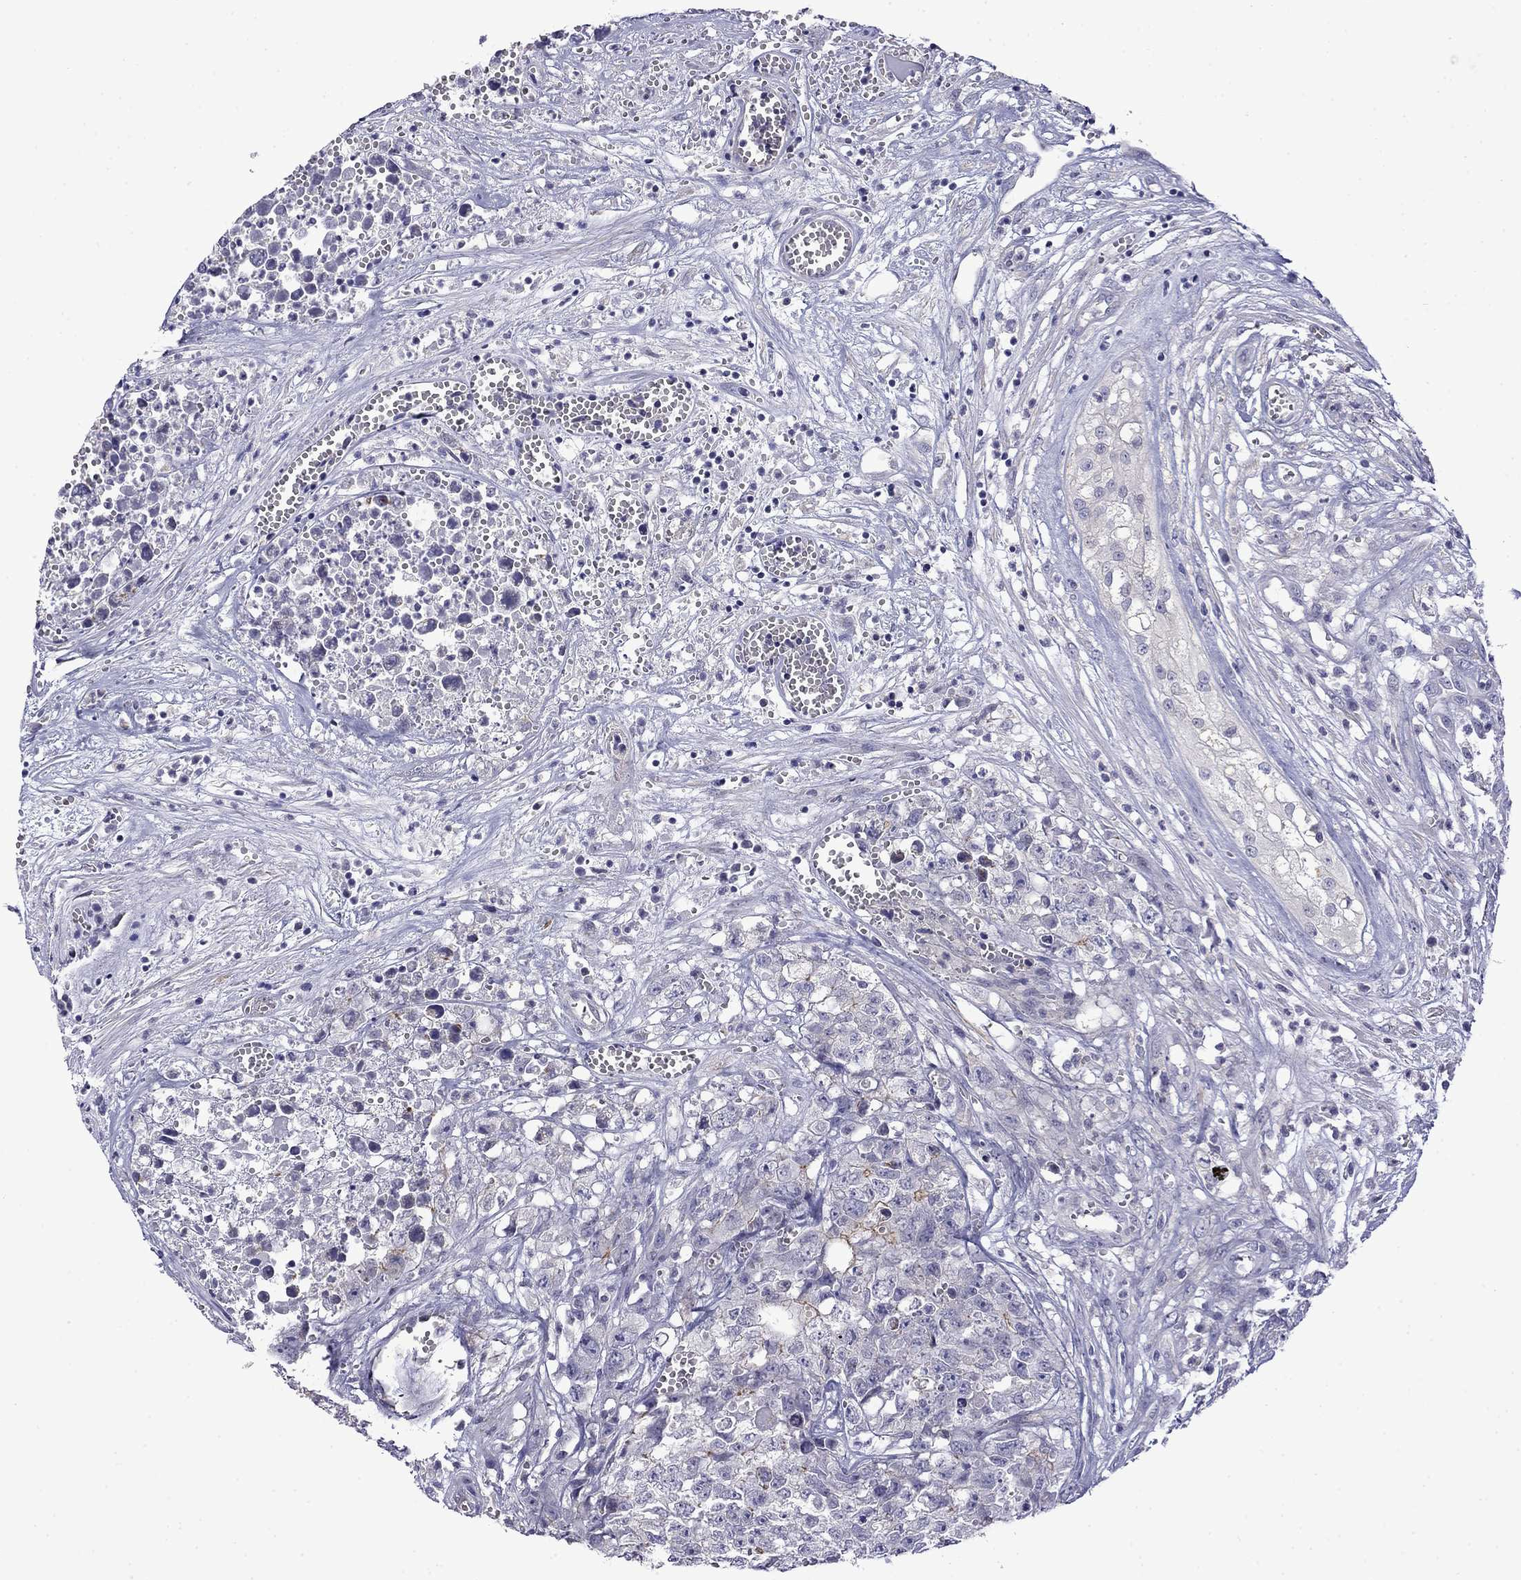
{"staining": {"intensity": "negative", "quantity": "none", "location": "none"}, "tissue": "testis cancer", "cell_type": "Tumor cells", "image_type": "cancer", "snomed": [{"axis": "morphology", "description": "Seminoma, NOS"}, {"axis": "morphology", "description": "Carcinoma, Embryonal, NOS"}, {"axis": "topography", "description": "Testis"}], "caption": "Tumor cells show no significant protein expression in embryonal carcinoma (testis).", "gene": "PRR18", "patient": {"sex": "male", "age": 22}}